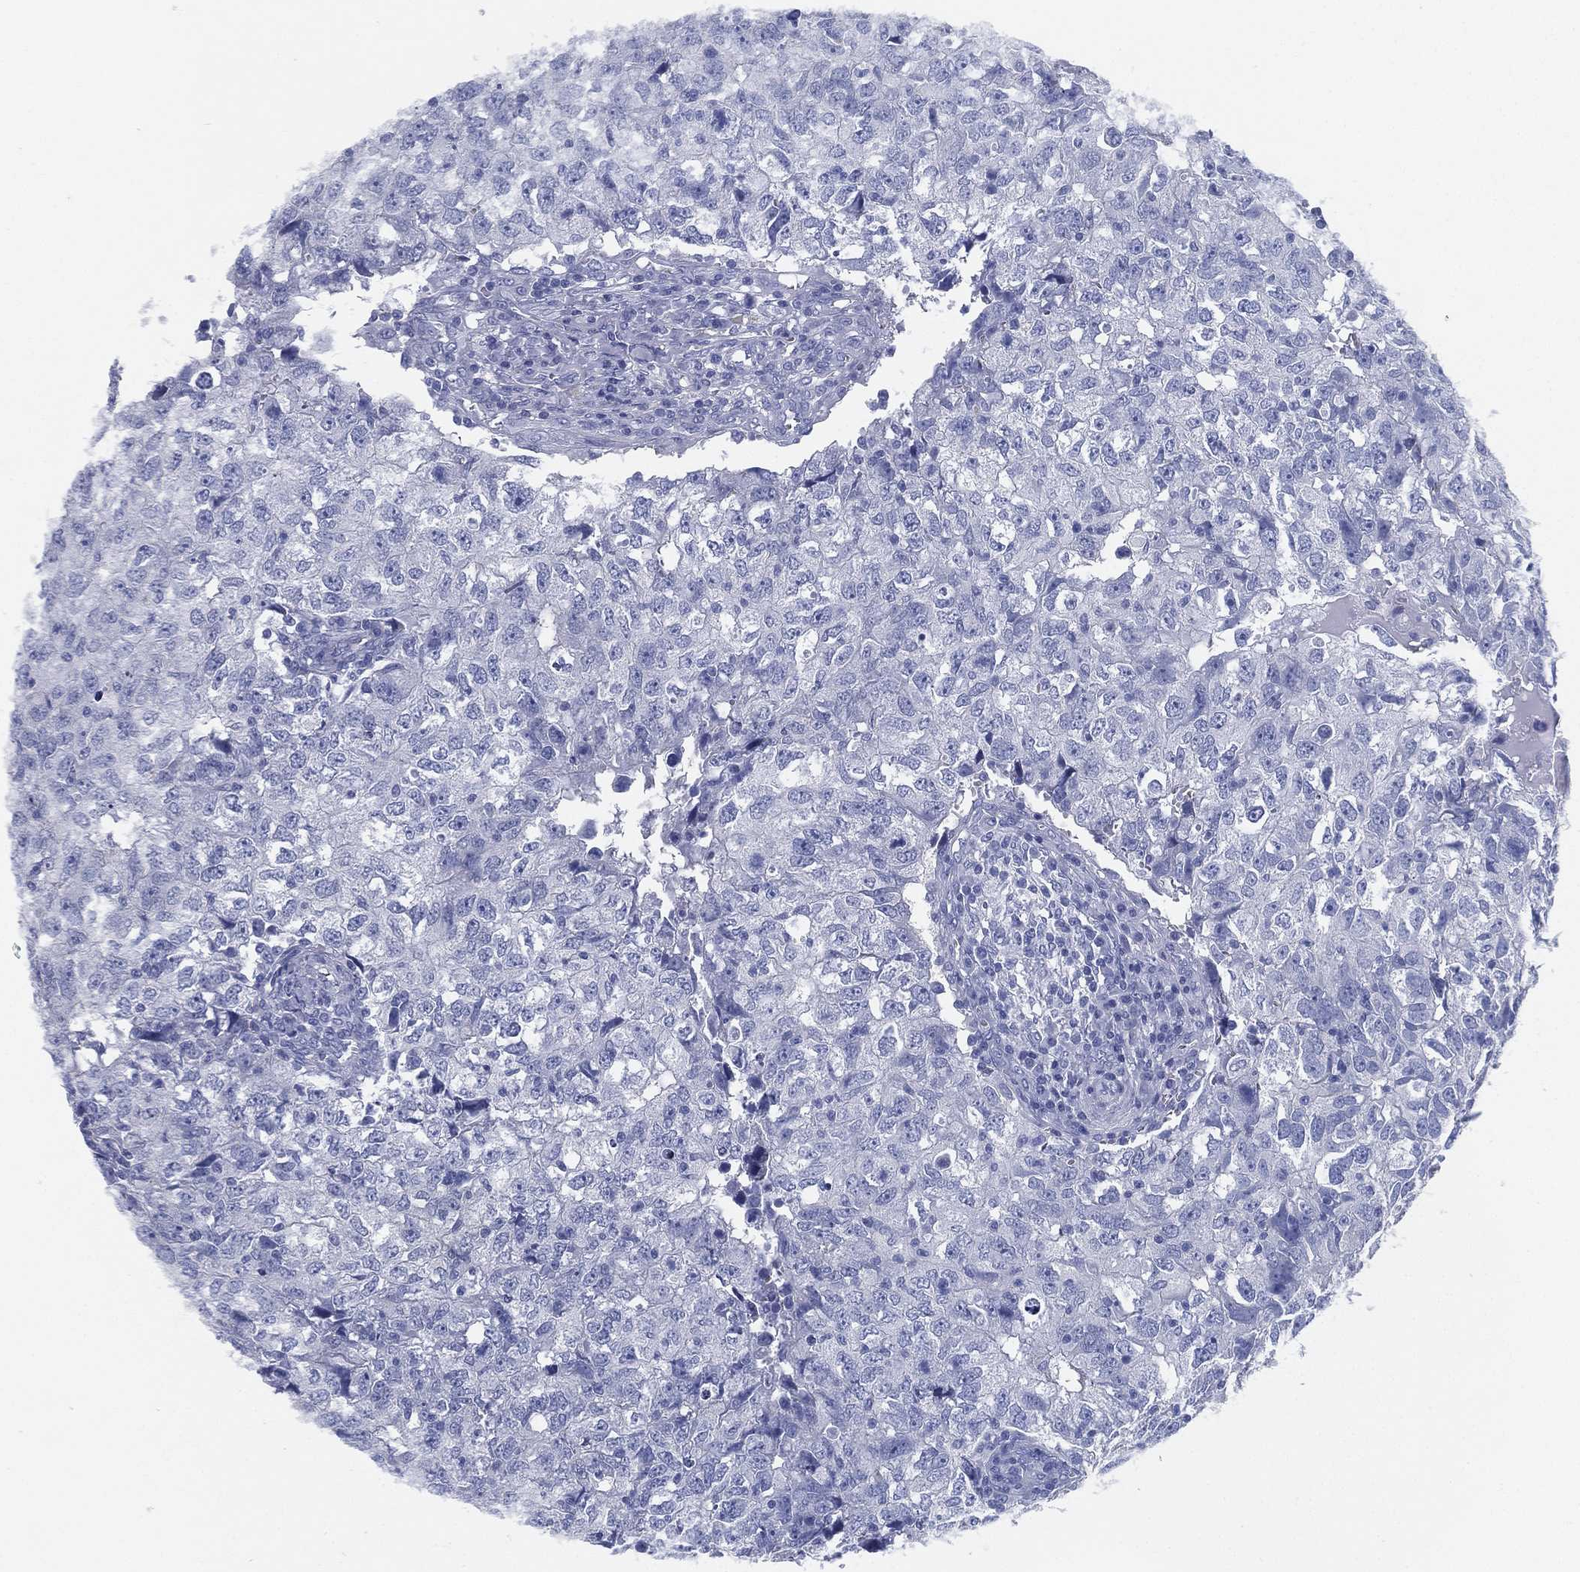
{"staining": {"intensity": "negative", "quantity": "none", "location": "none"}, "tissue": "breast cancer", "cell_type": "Tumor cells", "image_type": "cancer", "snomed": [{"axis": "morphology", "description": "Duct carcinoma"}, {"axis": "topography", "description": "Breast"}], "caption": "Breast invasive ductal carcinoma was stained to show a protein in brown. There is no significant positivity in tumor cells. (Brightfield microscopy of DAB IHC at high magnification).", "gene": "TMEM252", "patient": {"sex": "female", "age": 30}}